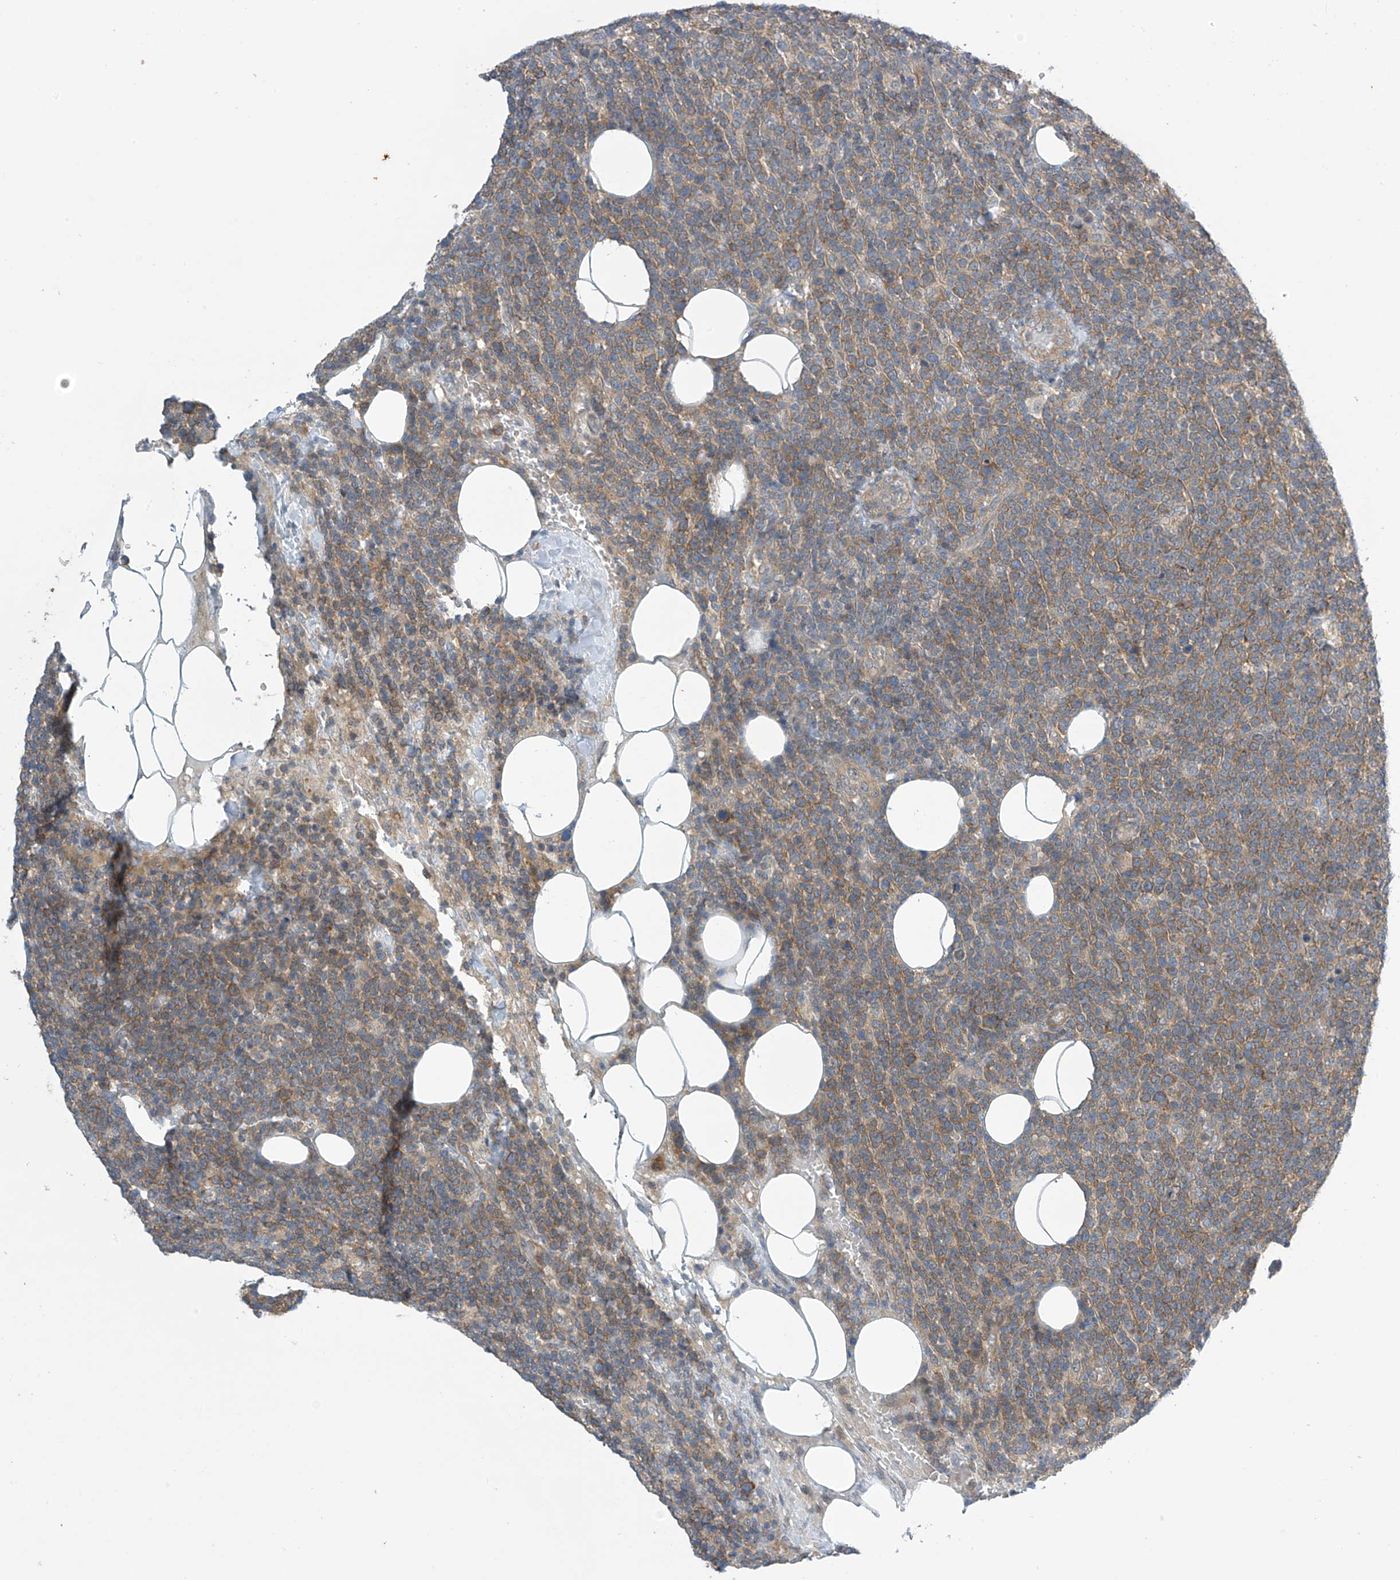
{"staining": {"intensity": "moderate", "quantity": "25%-75%", "location": "cytoplasmic/membranous"}, "tissue": "lymphoma", "cell_type": "Tumor cells", "image_type": "cancer", "snomed": [{"axis": "morphology", "description": "Malignant lymphoma, non-Hodgkin's type, High grade"}, {"axis": "topography", "description": "Lymph node"}], "caption": "Malignant lymphoma, non-Hodgkin's type (high-grade) stained with a protein marker demonstrates moderate staining in tumor cells.", "gene": "FSD1L", "patient": {"sex": "male", "age": 61}}